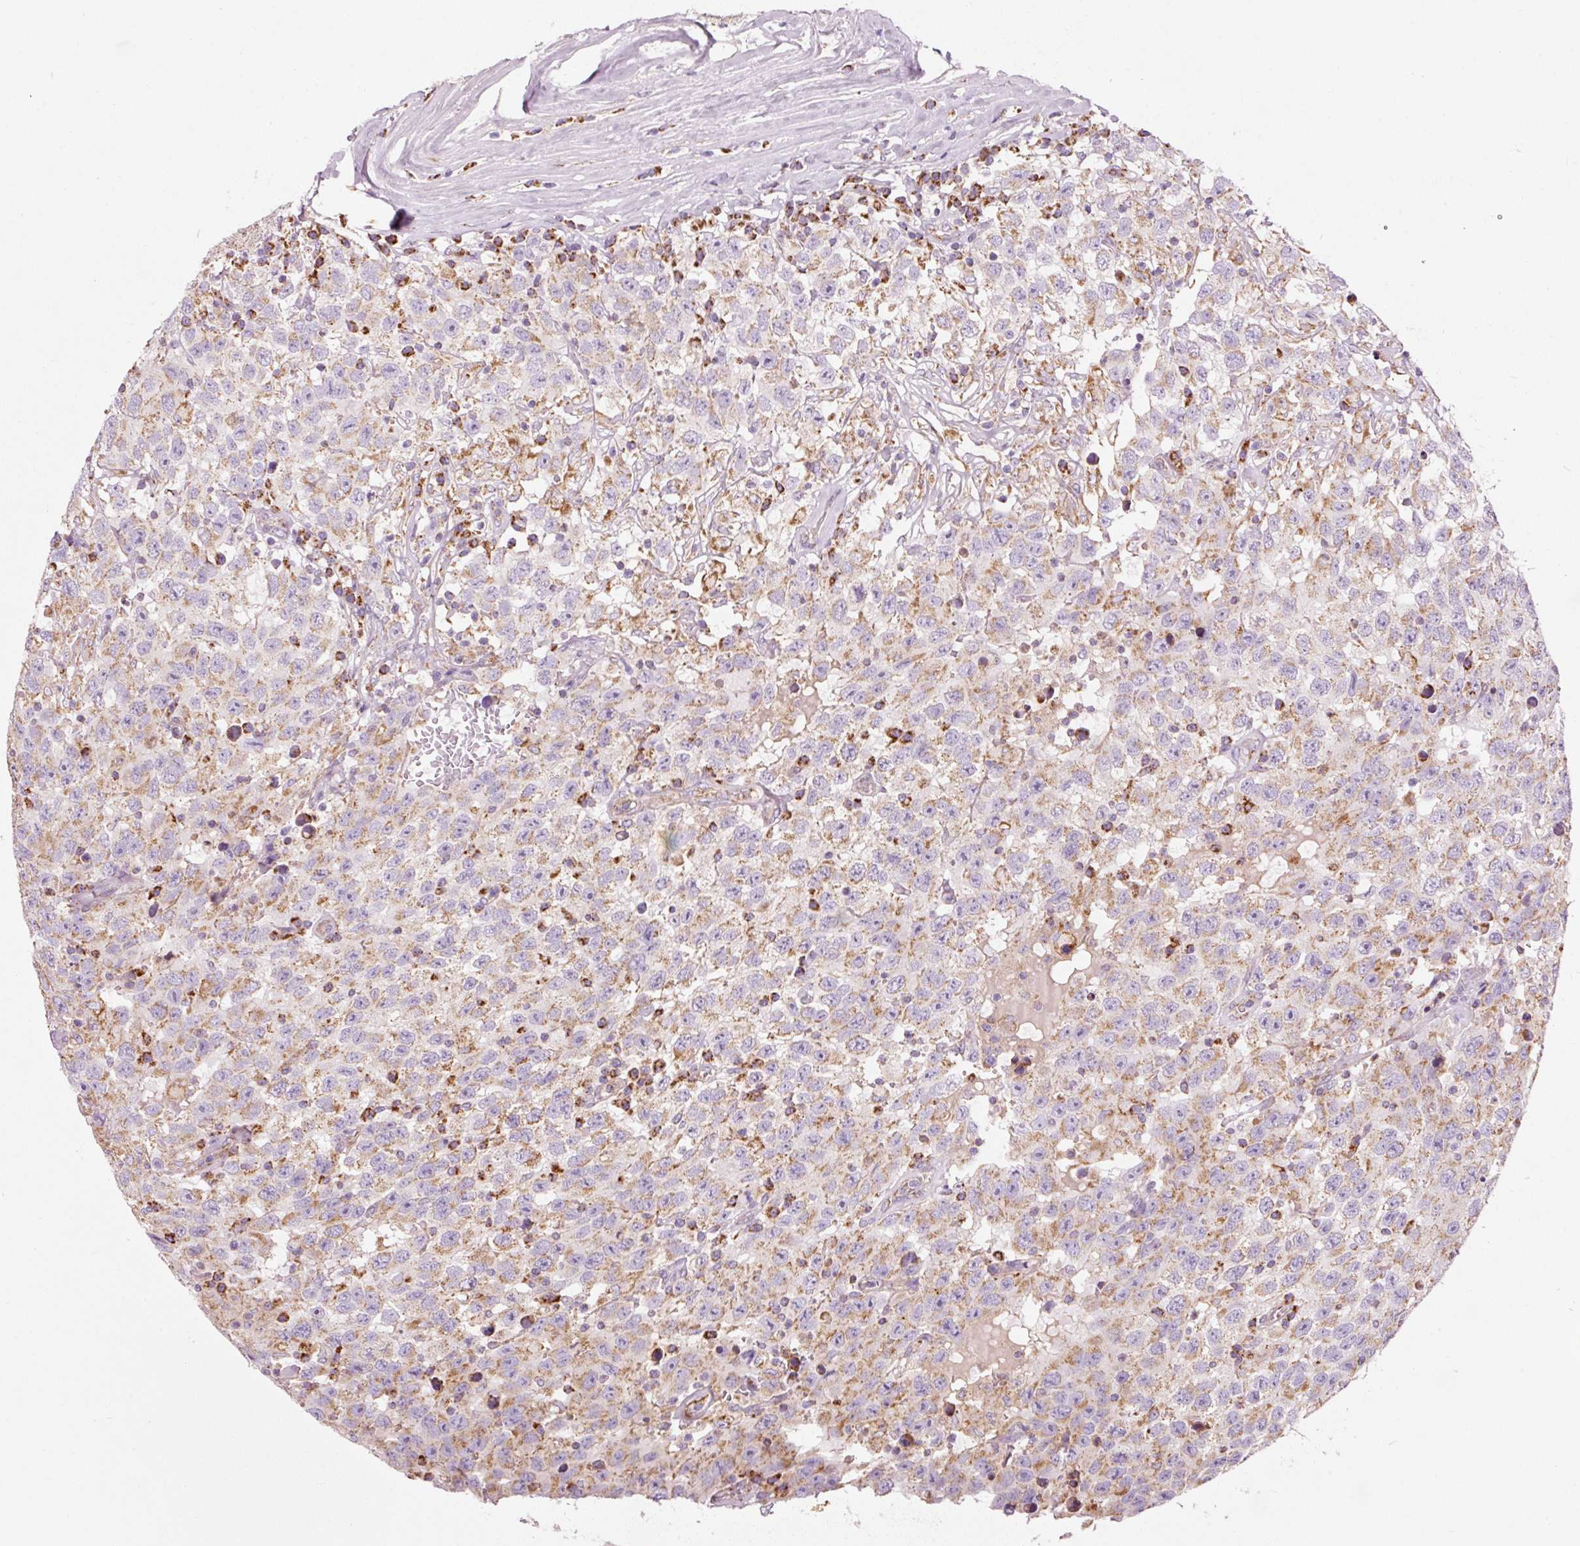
{"staining": {"intensity": "moderate", "quantity": "25%-75%", "location": "cytoplasmic/membranous"}, "tissue": "testis cancer", "cell_type": "Tumor cells", "image_type": "cancer", "snomed": [{"axis": "morphology", "description": "Seminoma, NOS"}, {"axis": "topography", "description": "Testis"}], "caption": "Testis cancer stained for a protein (brown) exhibits moderate cytoplasmic/membranous positive staining in about 25%-75% of tumor cells.", "gene": "NDUFB4", "patient": {"sex": "male", "age": 41}}